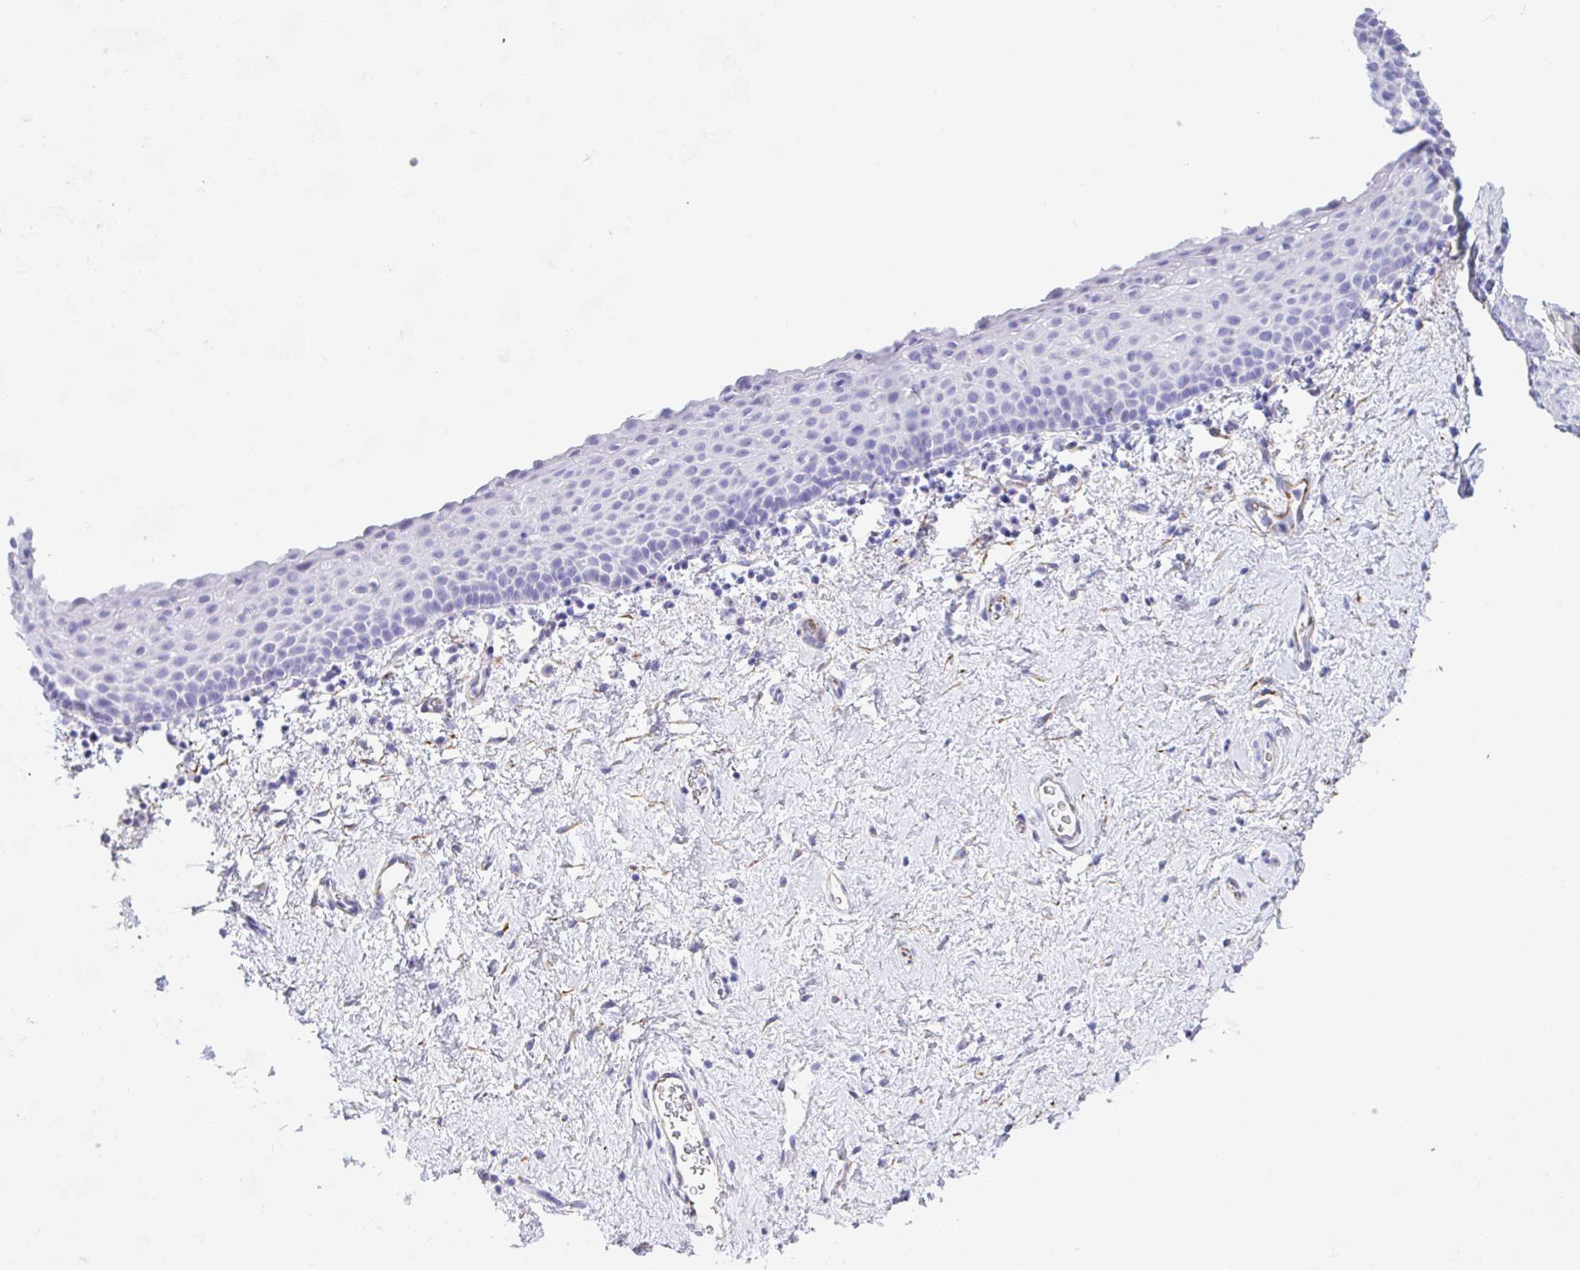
{"staining": {"intensity": "negative", "quantity": "none", "location": "none"}, "tissue": "vagina", "cell_type": "Squamous epithelial cells", "image_type": "normal", "snomed": [{"axis": "morphology", "description": "Normal tissue, NOS"}, {"axis": "topography", "description": "Vagina"}], "caption": "Immunohistochemistry of benign vagina displays no positivity in squamous epithelial cells.", "gene": "NDUFAF8", "patient": {"sex": "female", "age": 61}}